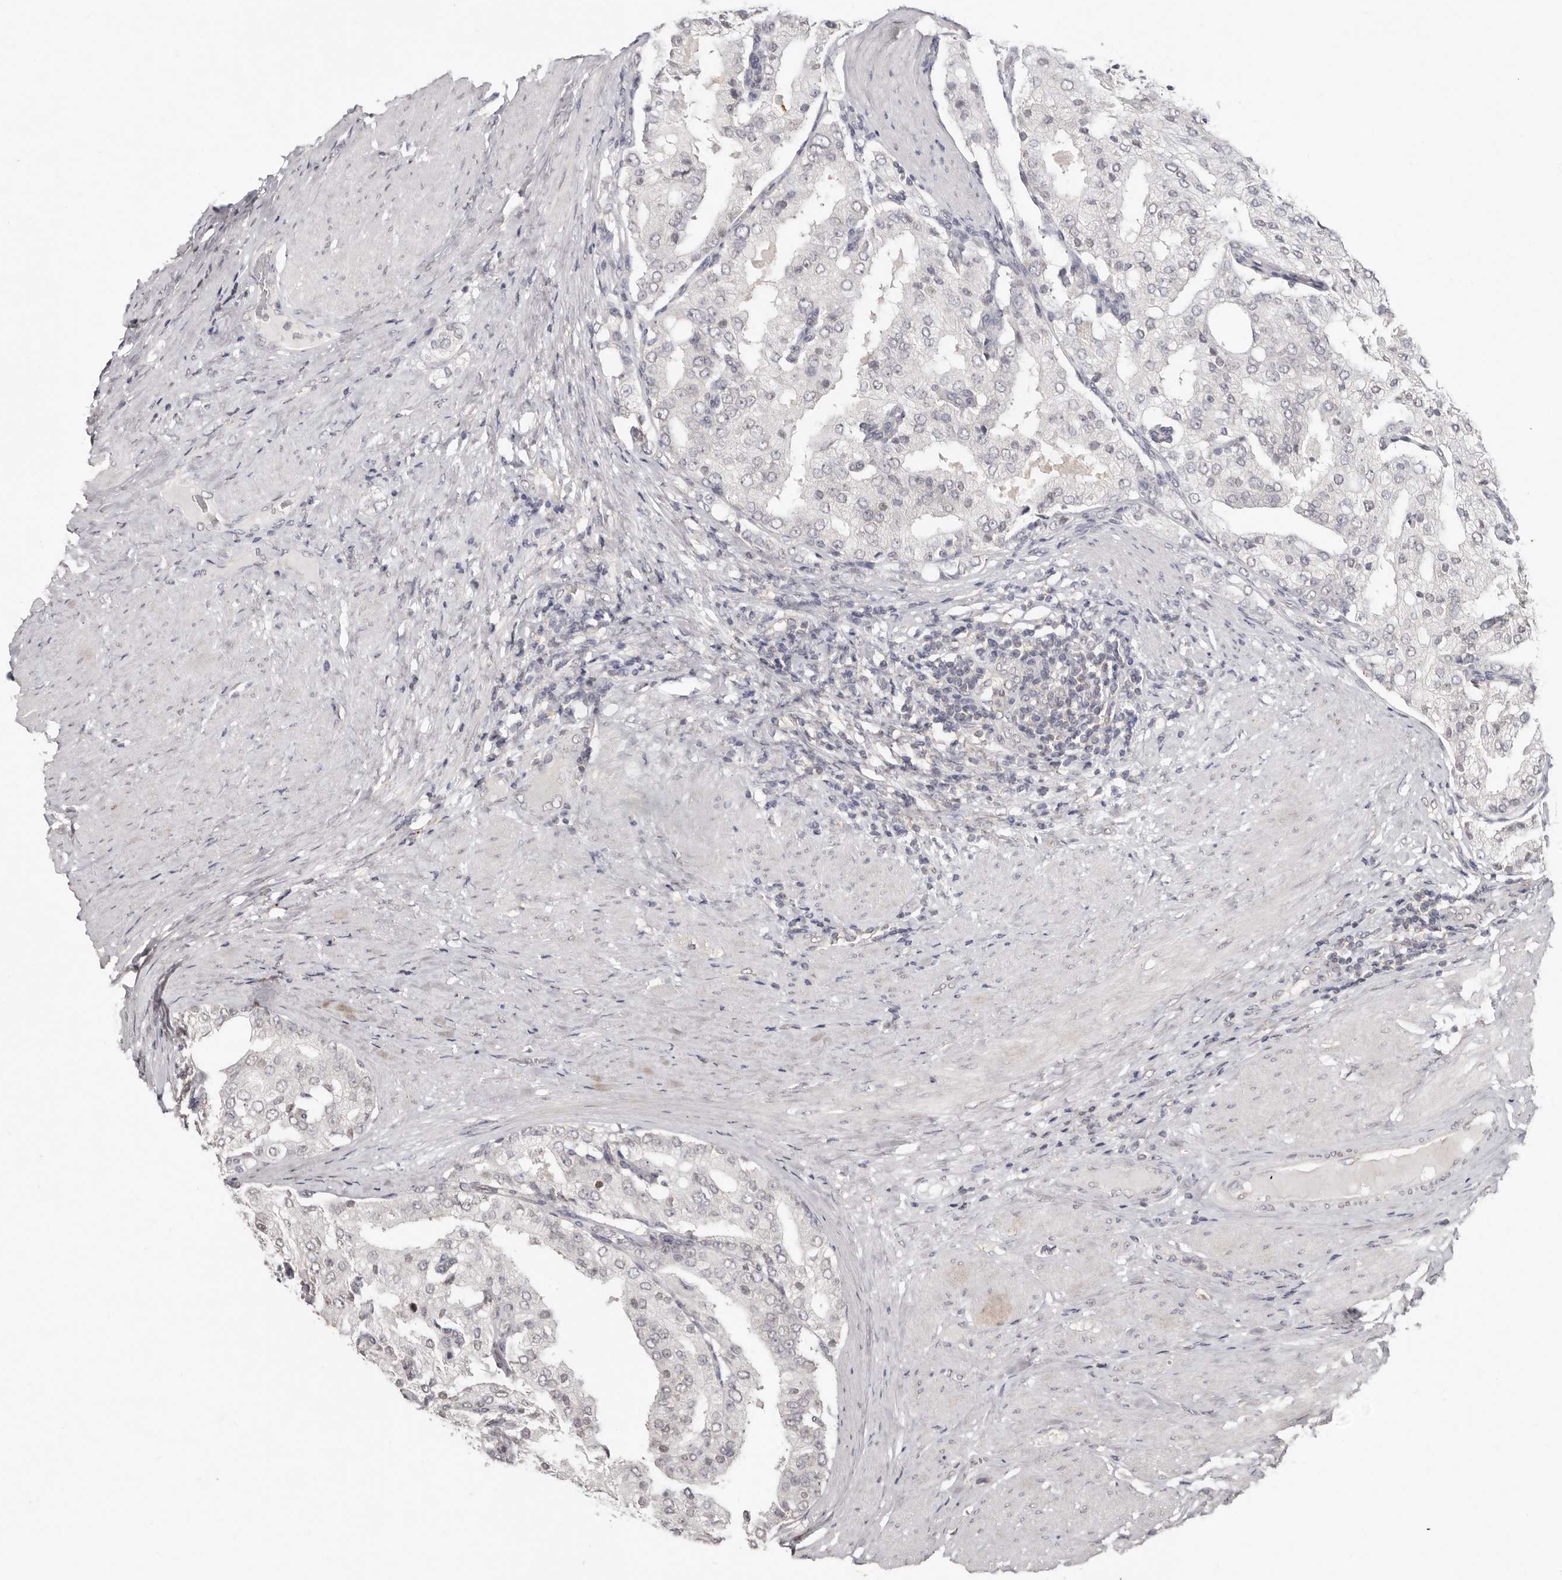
{"staining": {"intensity": "negative", "quantity": "none", "location": "none"}, "tissue": "prostate cancer", "cell_type": "Tumor cells", "image_type": "cancer", "snomed": [{"axis": "morphology", "description": "Adenocarcinoma, High grade"}, {"axis": "topography", "description": "Prostate"}], "caption": "Immunohistochemistry of human adenocarcinoma (high-grade) (prostate) displays no positivity in tumor cells.", "gene": "LINGO2", "patient": {"sex": "male", "age": 50}}